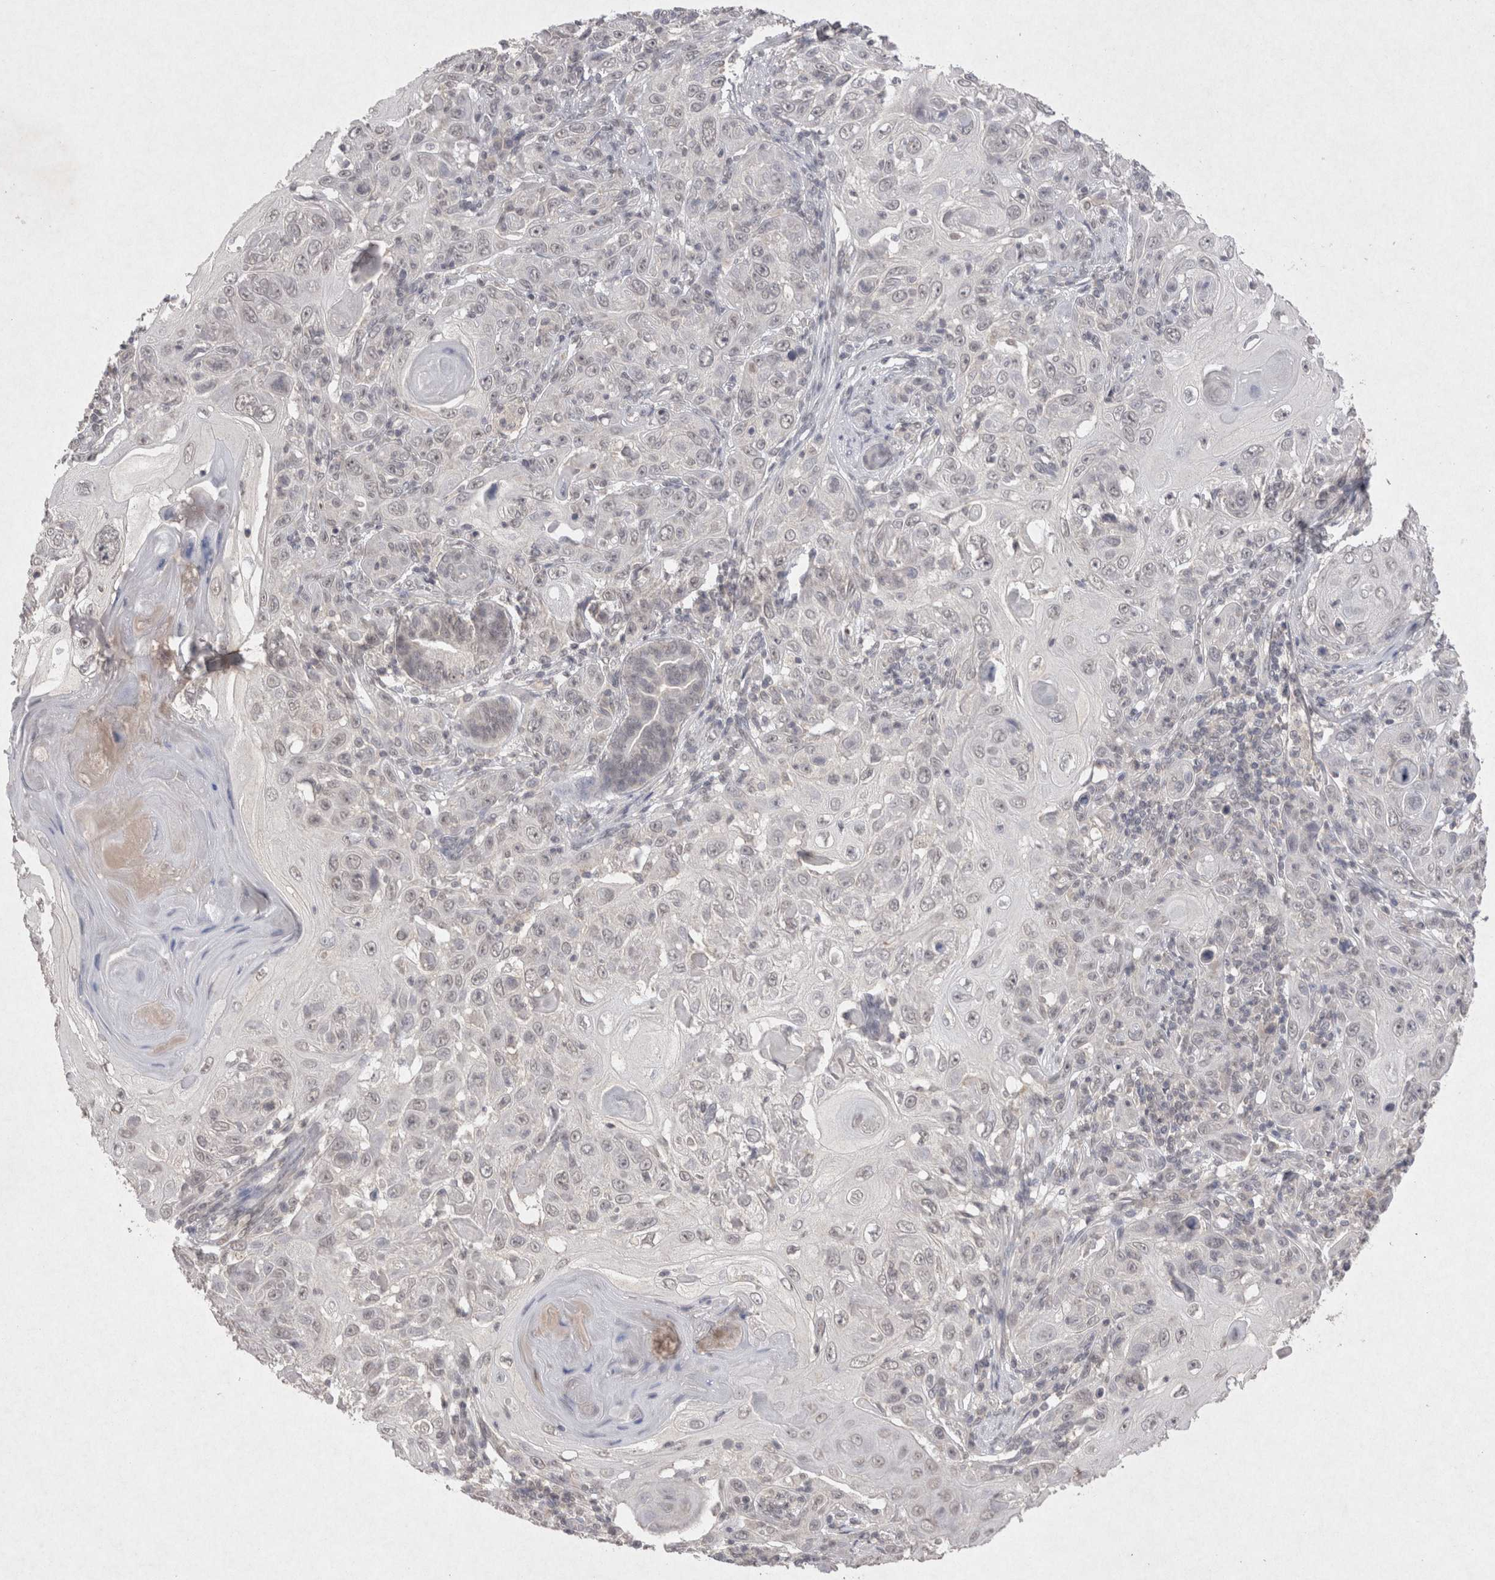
{"staining": {"intensity": "negative", "quantity": "none", "location": "none"}, "tissue": "skin cancer", "cell_type": "Tumor cells", "image_type": "cancer", "snomed": [{"axis": "morphology", "description": "Squamous cell carcinoma, NOS"}, {"axis": "topography", "description": "Skin"}], "caption": "Photomicrograph shows no protein positivity in tumor cells of skin cancer tissue.", "gene": "LYVE1", "patient": {"sex": "female", "age": 88}}